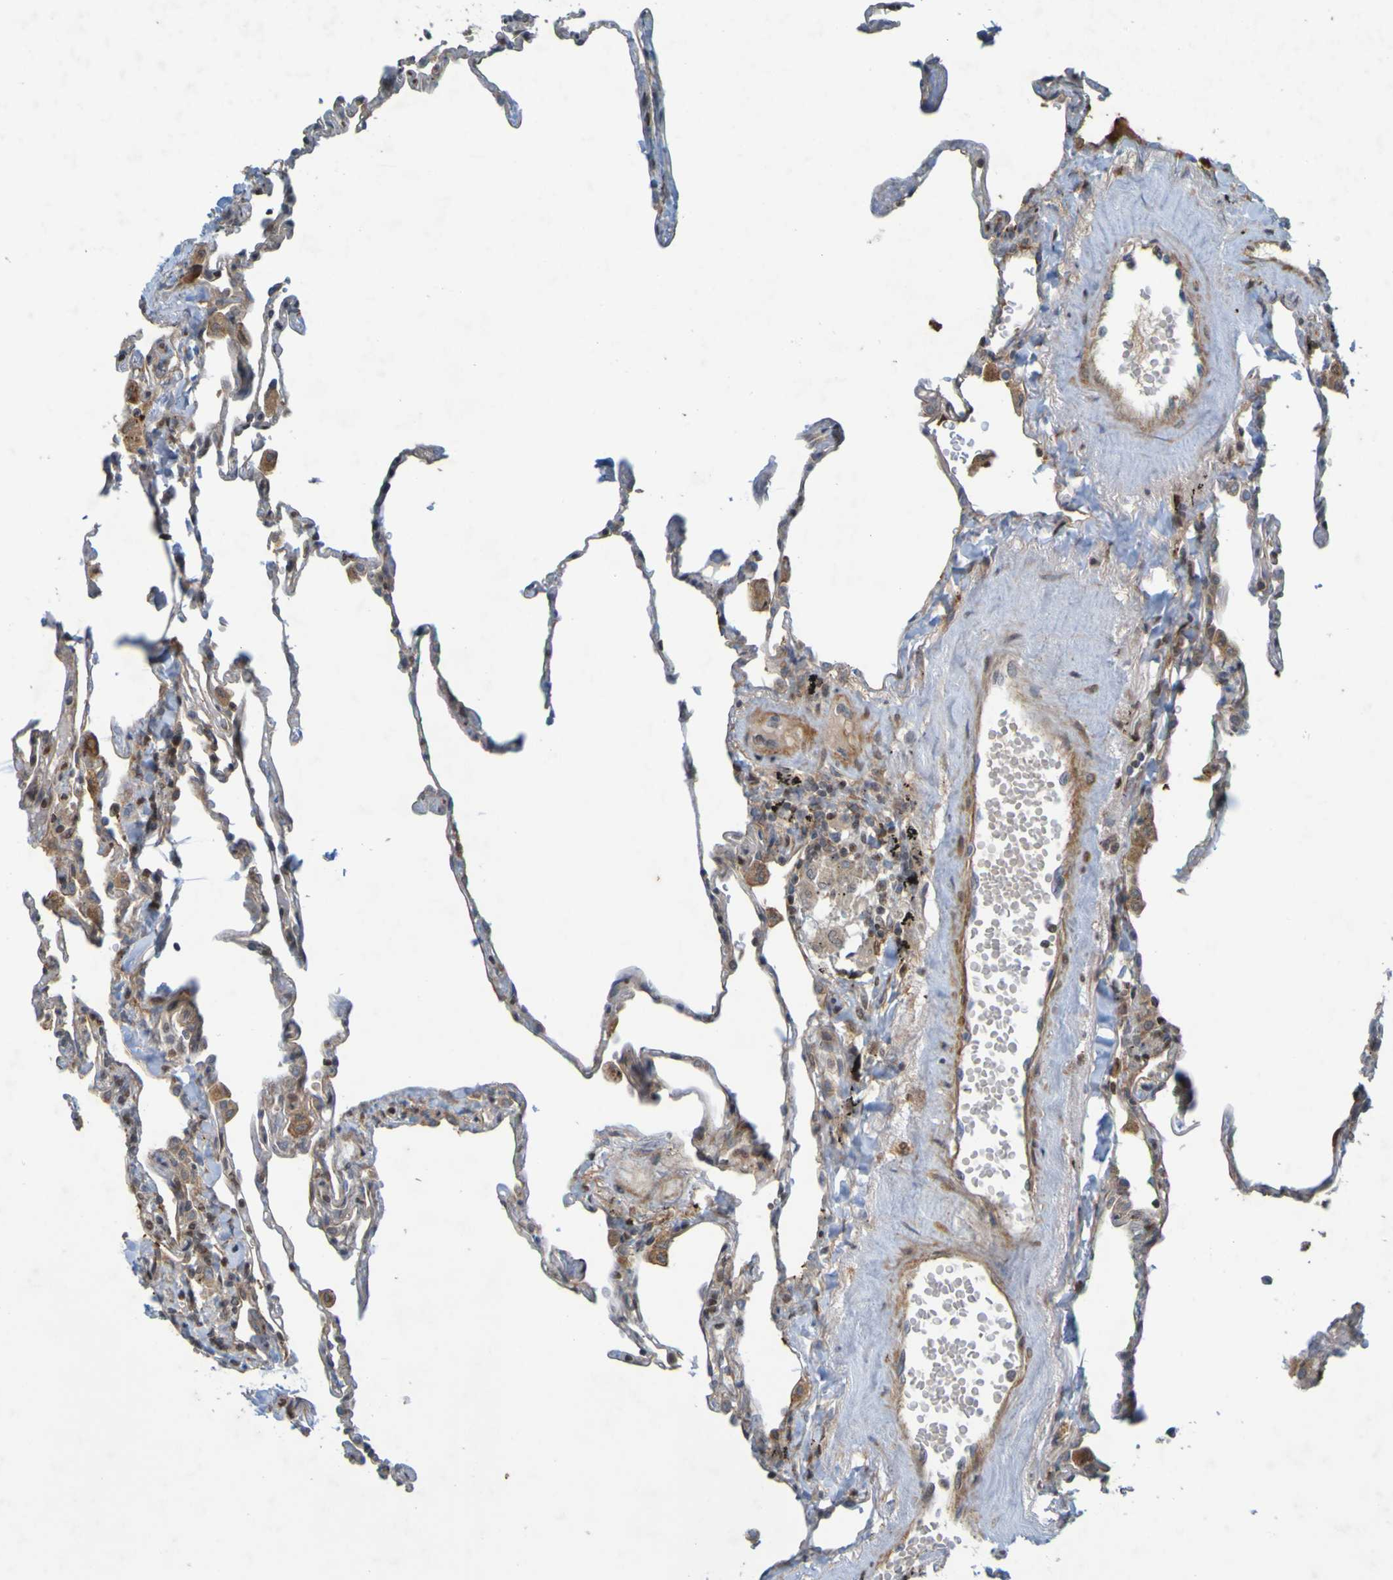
{"staining": {"intensity": "weak", "quantity": "<25%", "location": "cytoplasmic/membranous"}, "tissue": "lung", "cell_type": "Alveolar cells", "image_type": "normal", "snomed": [{"axis": "morphology", "description": "Normal tissue, NOS"}, {"axis": "topography", "description": "Lung"}], "caption": "Micrograph shows no significant protein positivity in alveolar cells of benign lung.", "gene": "GUCY1A1", "patient": {"sex": "male", "age": 59}}